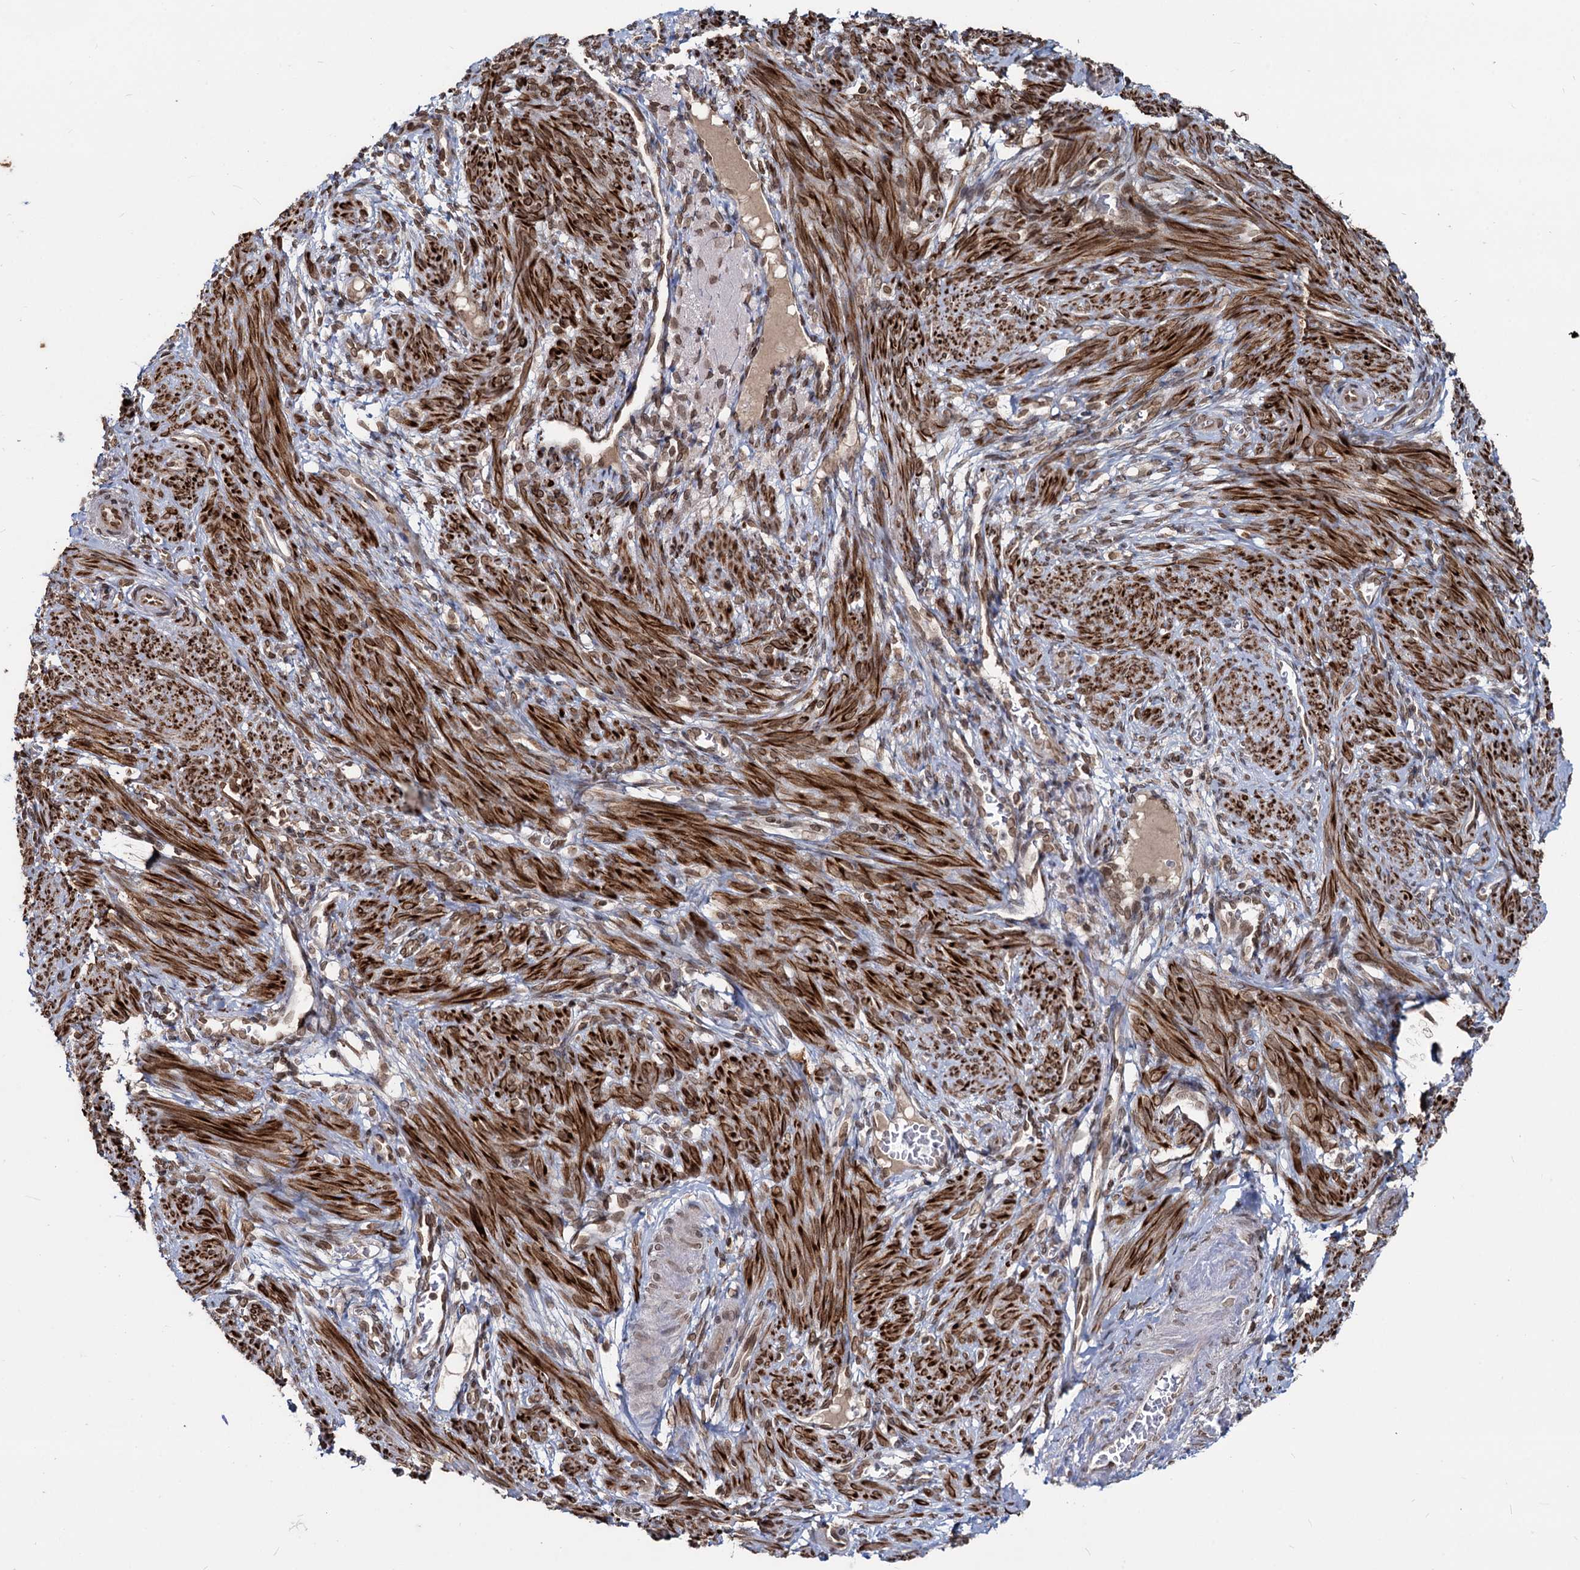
{"staining": {"intensity": "strong", "quantity": "25%-75%", "location": "cytoplasmic/membranous,nuclear"}, "tissue": "smooth muscle", "cell_type": "Smooth muscle cells", "image_type": "normal", "snomed": [{"axis": "morphology", "description": "Normal tissue, NOS"}, {"axis": "topography", "description": "Smooth muscle"}], "caption": "Immunohistochemistry (IHC) of benign human smooth muscle displays high levels of strong cytoplasmic/membranous,nuclear staining in approximately 25%-75% of smooth muscle cells.", "gene": "RNF6", "patient": {"sex": "female", "age": 39}}